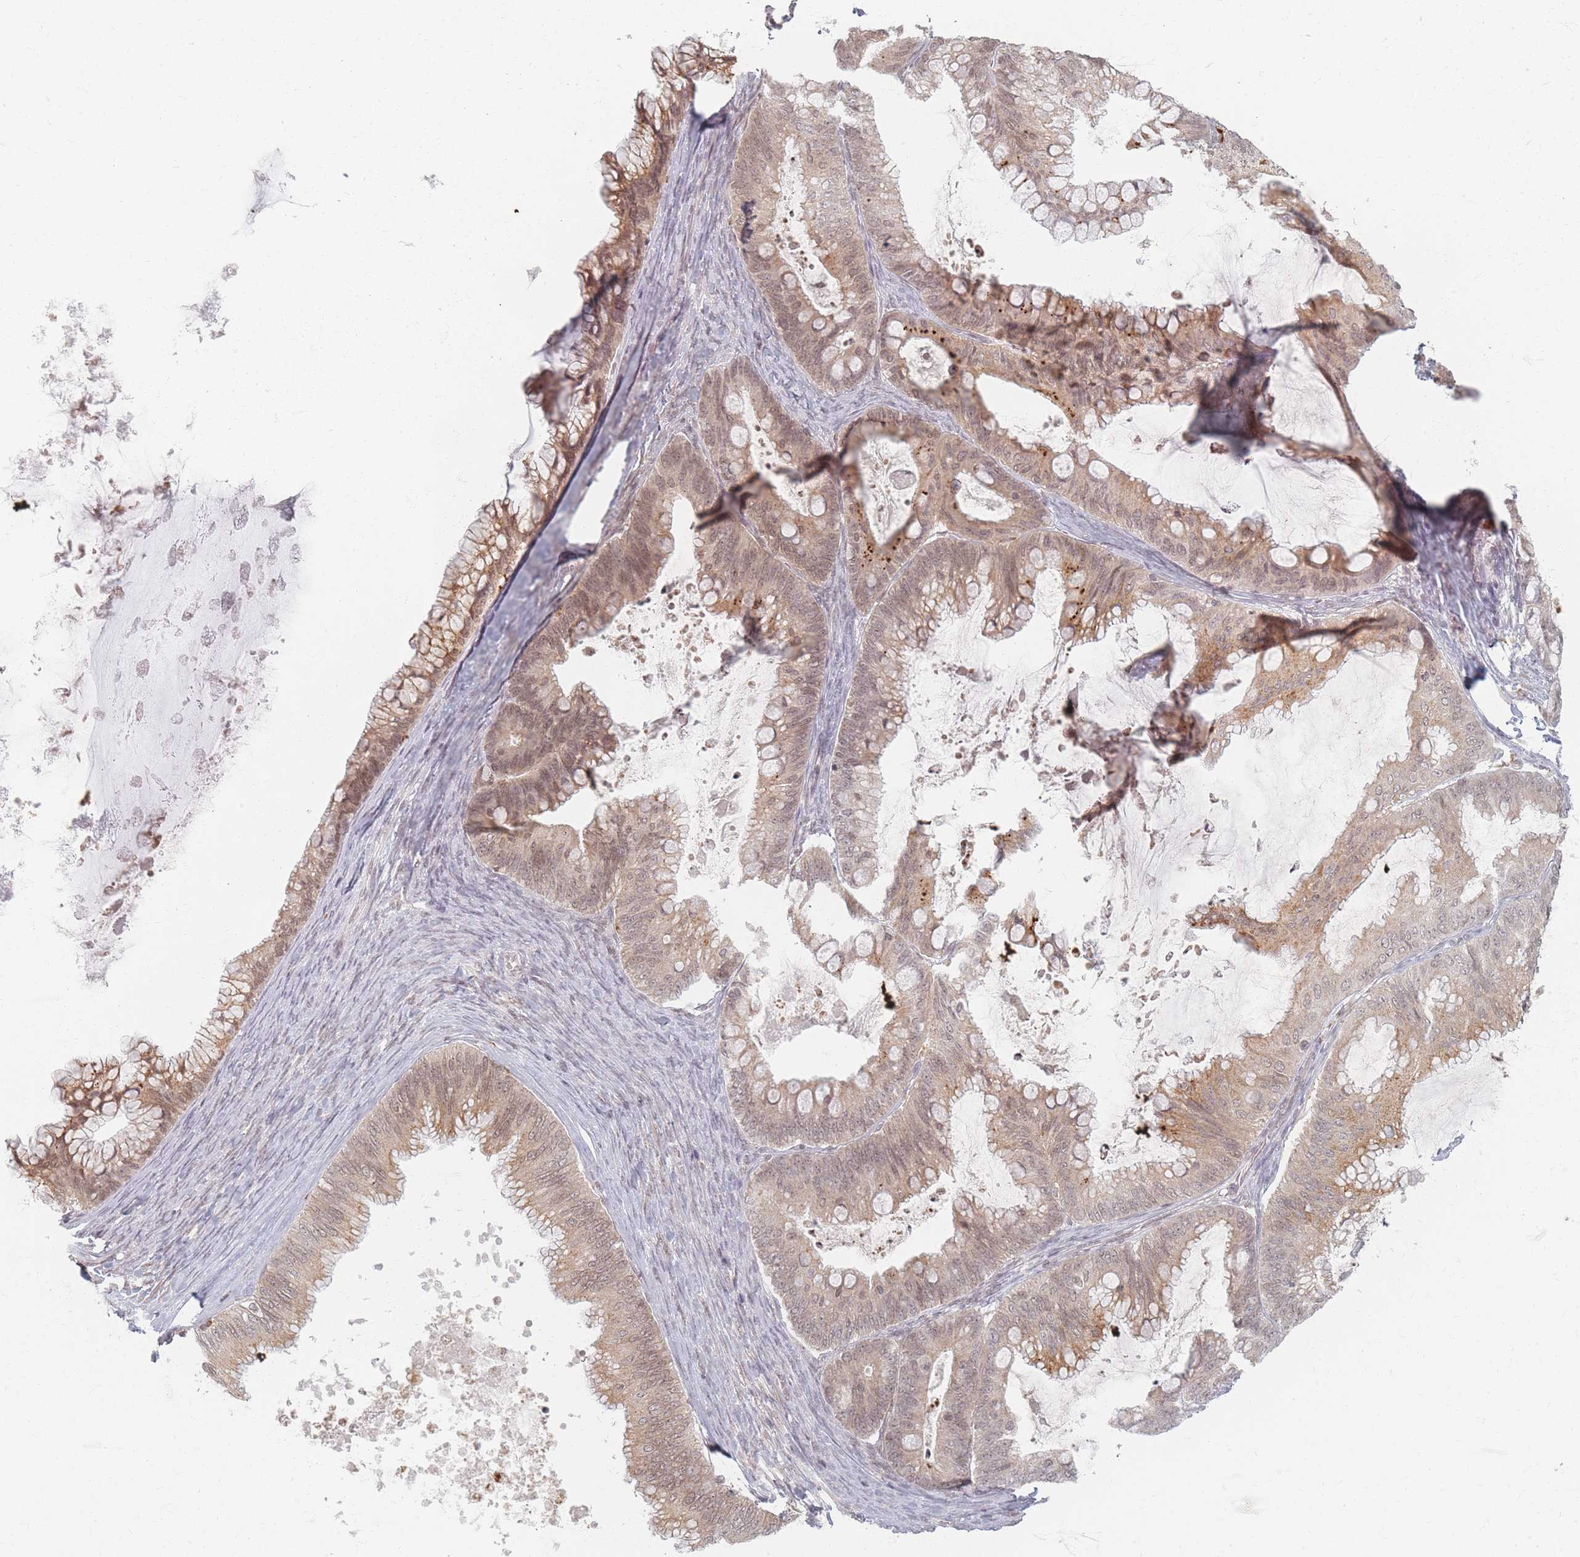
{"staining": {"intensity": "moderate", "quantity": ">75%", "location": "cytoplasmic/membranous,nuclear"}, "tissue": "ovarian cancer", "cell_type": "Tumor cells", "image_type": "cancer", "snomed": [{"axis": "morphology", "description": "Cystadenocarcinoma, mucinous, NOS"}, {"axis": "topography", "description": "Ovary"}], "caption": "Human mucinous cystadenocarcinoma (ovarian) stained for a protein (brown) demonstrates moderate cytoplasmic/membranous and nuclear positive staining in about >75% of tumor cells.", "gene": "SPATA45", "patient": {"sex": "female", "age": 35}}